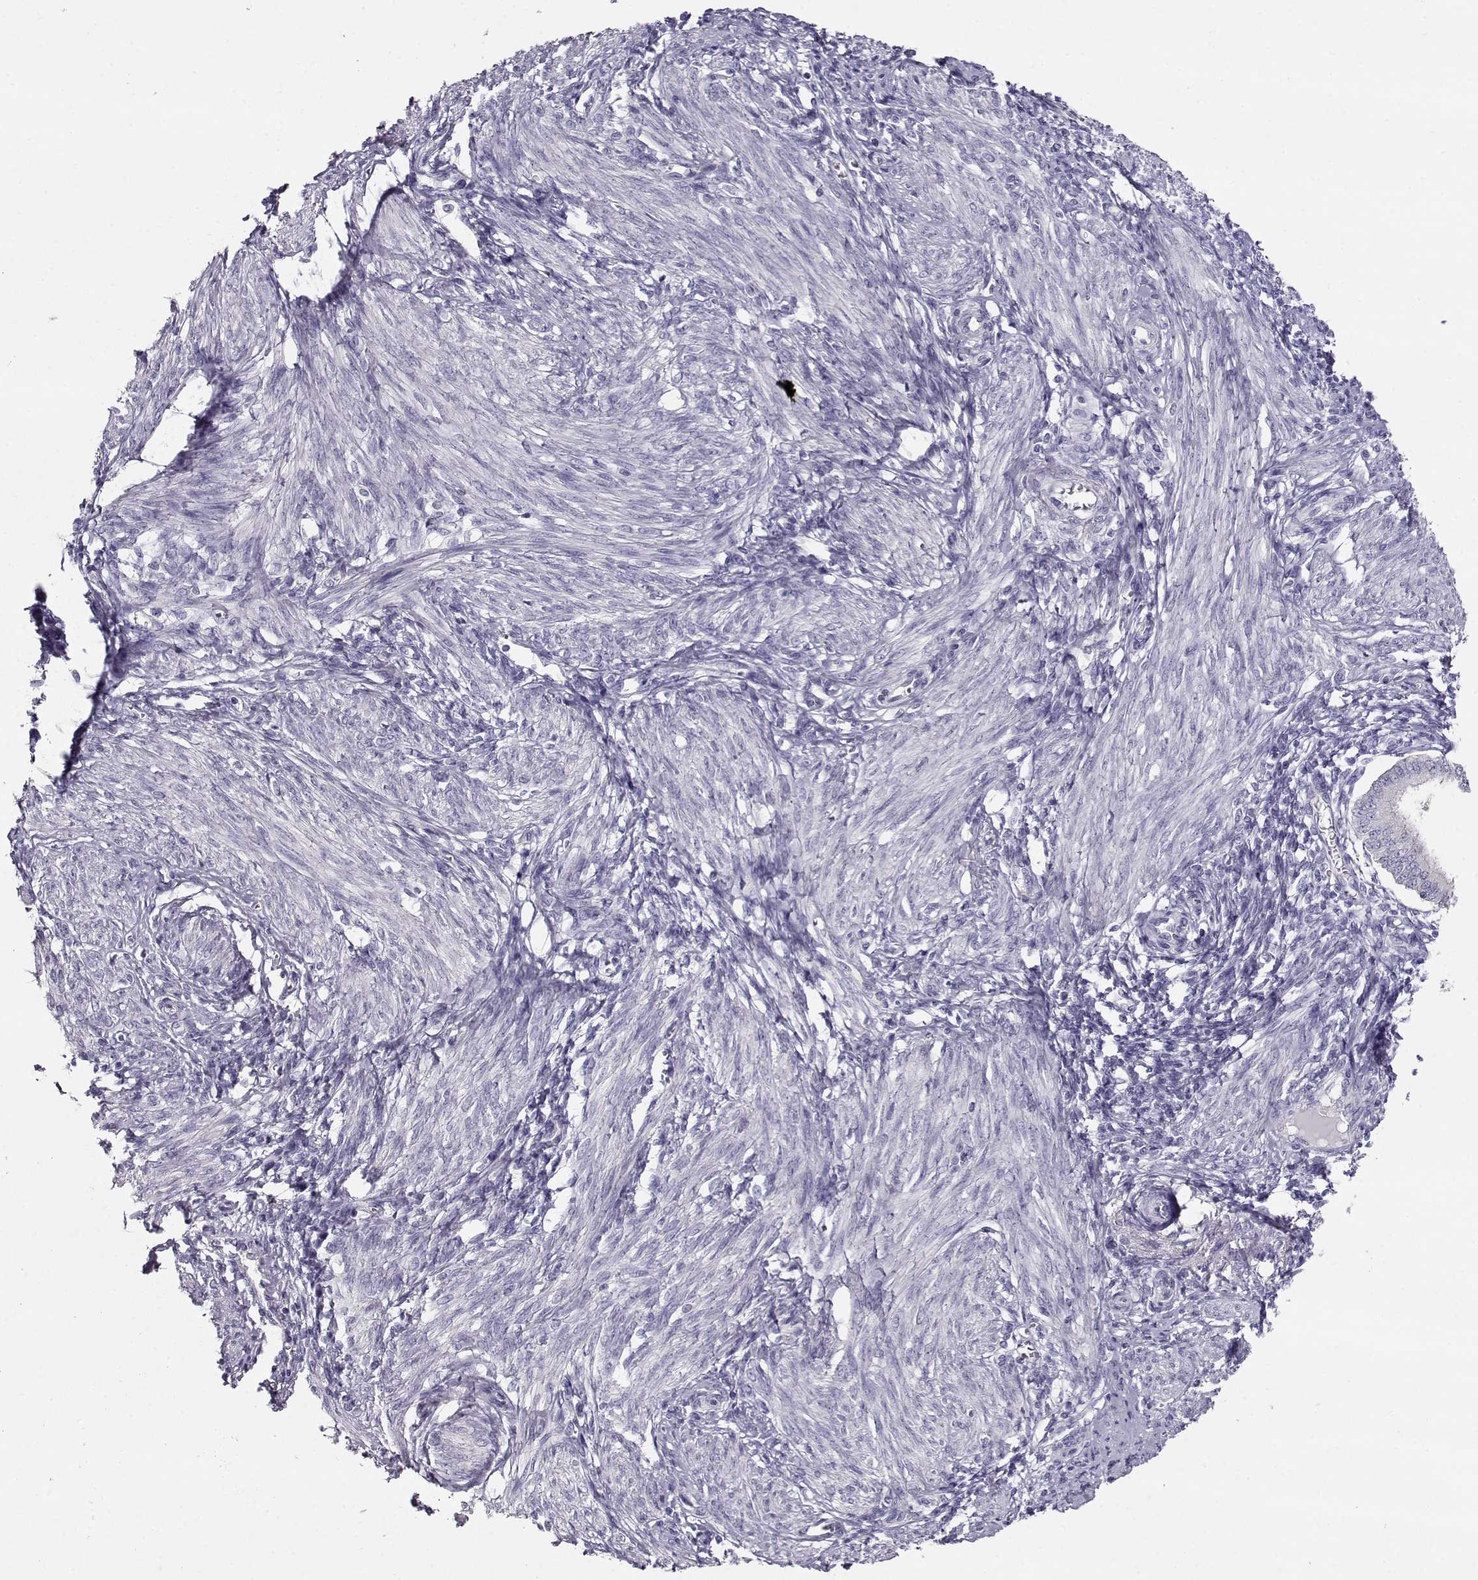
{"staining": {"intensity": "negative", "quantity": "none", "location": "none"}, "tissue": "endometrium", "cell_type": "Cells in endometrial stroma", "image_type": "normal", "snomed": [{"axis": "morphology", "description": "Normal tissue, NOS"}, {"axis": "topography", "description": "Endometrium"}], "caption": "This is an immunohistochemistry histopathology image of normal endometrium. There is no staining in cells in endometrial stroma.", "gene": "NDRG4", "patient": {"sex": "female", "age": 42}}